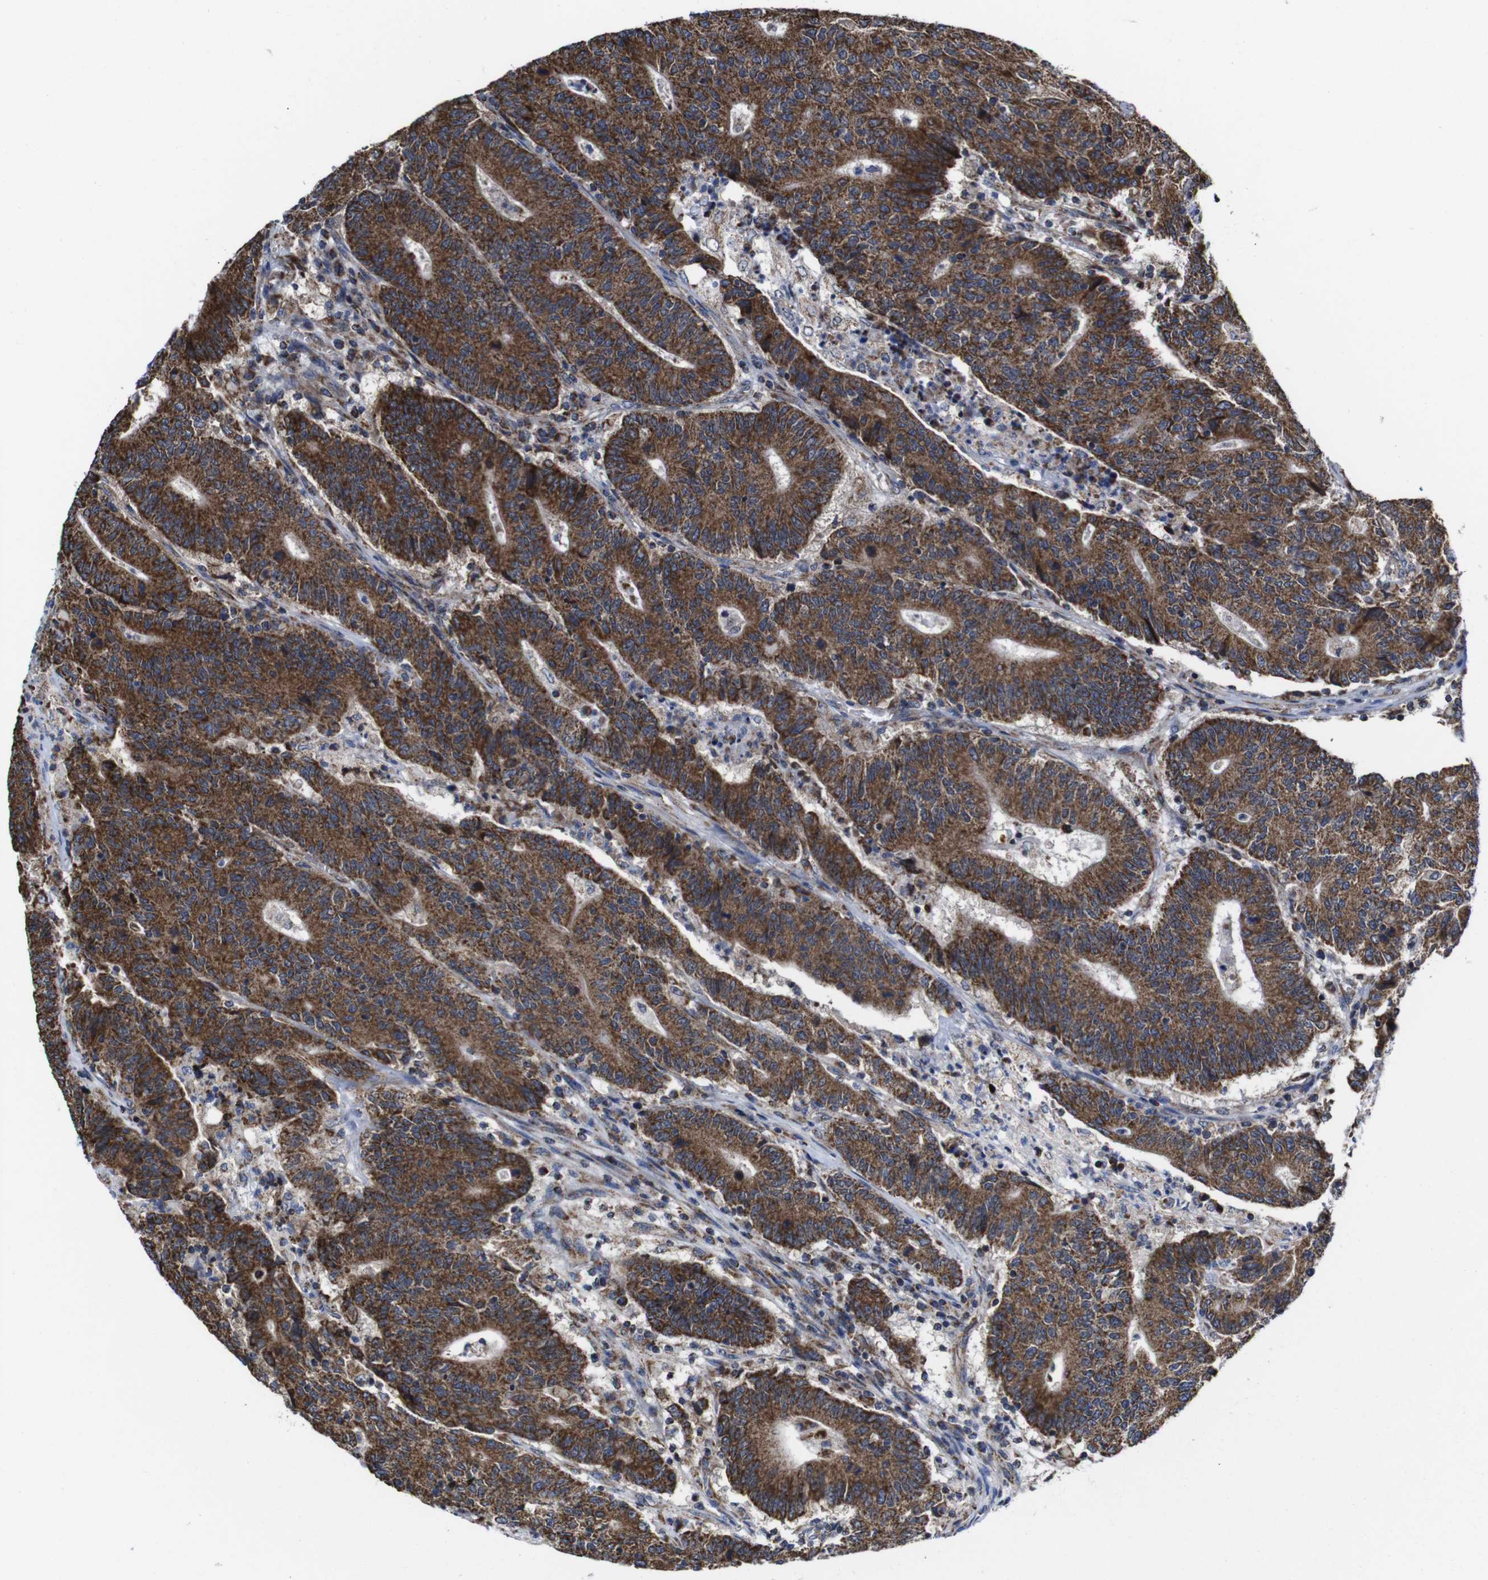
{"staining": {"intensity": "strong", "quantity": ">75%", "location": "cytoplasmic/membranous"}, "tissue": "colorectal cancer", "cell_type": "Tumor cells", "image_type": "cancer", "snomed": [{"axis": "morphology", "description": "Normal tissue, NOS"}, {"axis": "morphology", "description": "Adenocarcinoma, NOS"}, {"axis": "topography", "description": "Colon"}], "caption": "This micrograph reveals IHC staining of human colorectal adenocarcinoma, with high strong cytoplasmic/membranous staining in about >75% of tumor cells.", "gene": "C17orf80", "patient": {"sex": "female", "age": 75}}